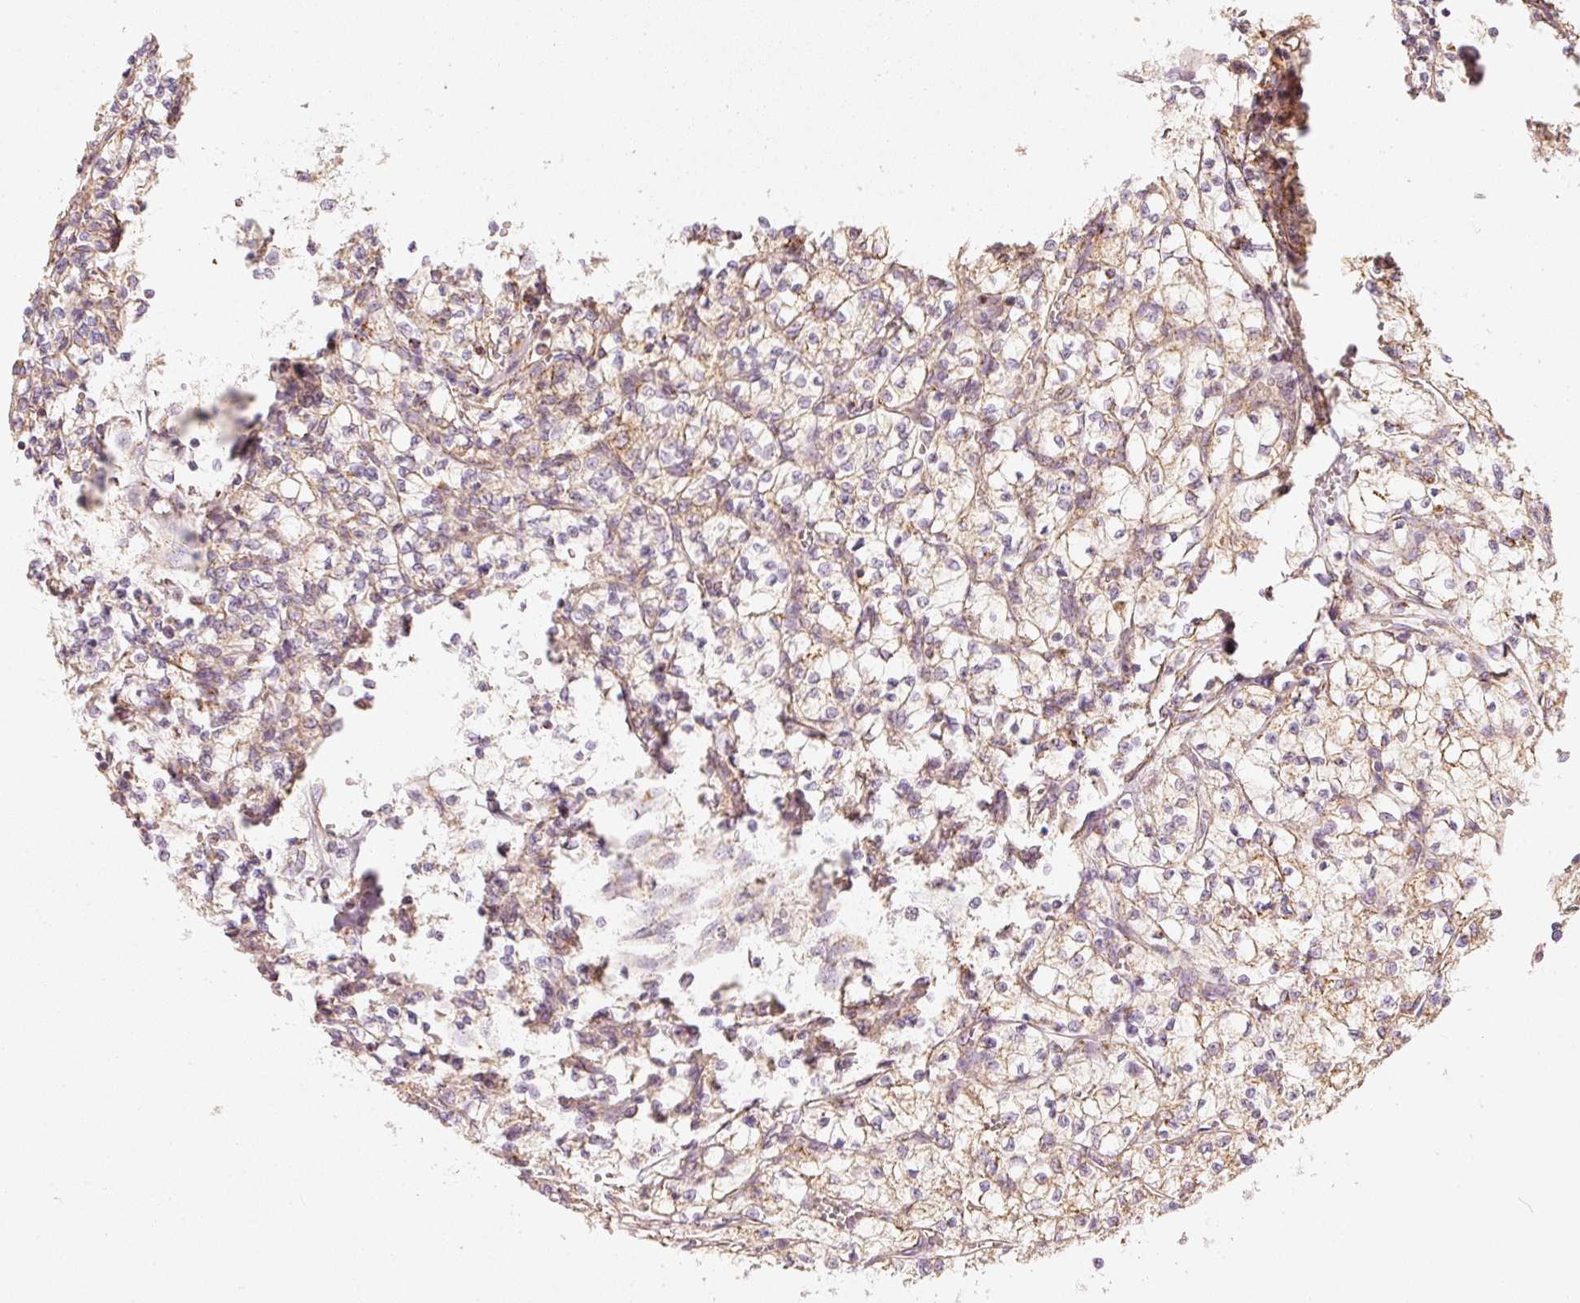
{"staining": {"intensity": "weak", "quantity": "25%-75%", "location": "cytoplasmic/membranous"}, "tissue": "renal cancer", "cell_type": "Tumor cells", "image_type": "cancer", "snomed": [{"axis": "morphology", "description": "Adenocarcinoma, NOS"}, {"axis": "topography", "description": "Kidney"}], "caption": "High-power microscopy captured an IHC micrograph of renal adenocarcinoma, revealing weak cytoplasmic/membranous staining in approximately 25%-75% of tumor cells. (DAB = brown stain, brightfield microscopy at high magnification).", "gene": "C17orf98", "patient": {"sex": "female", "age": 64}}